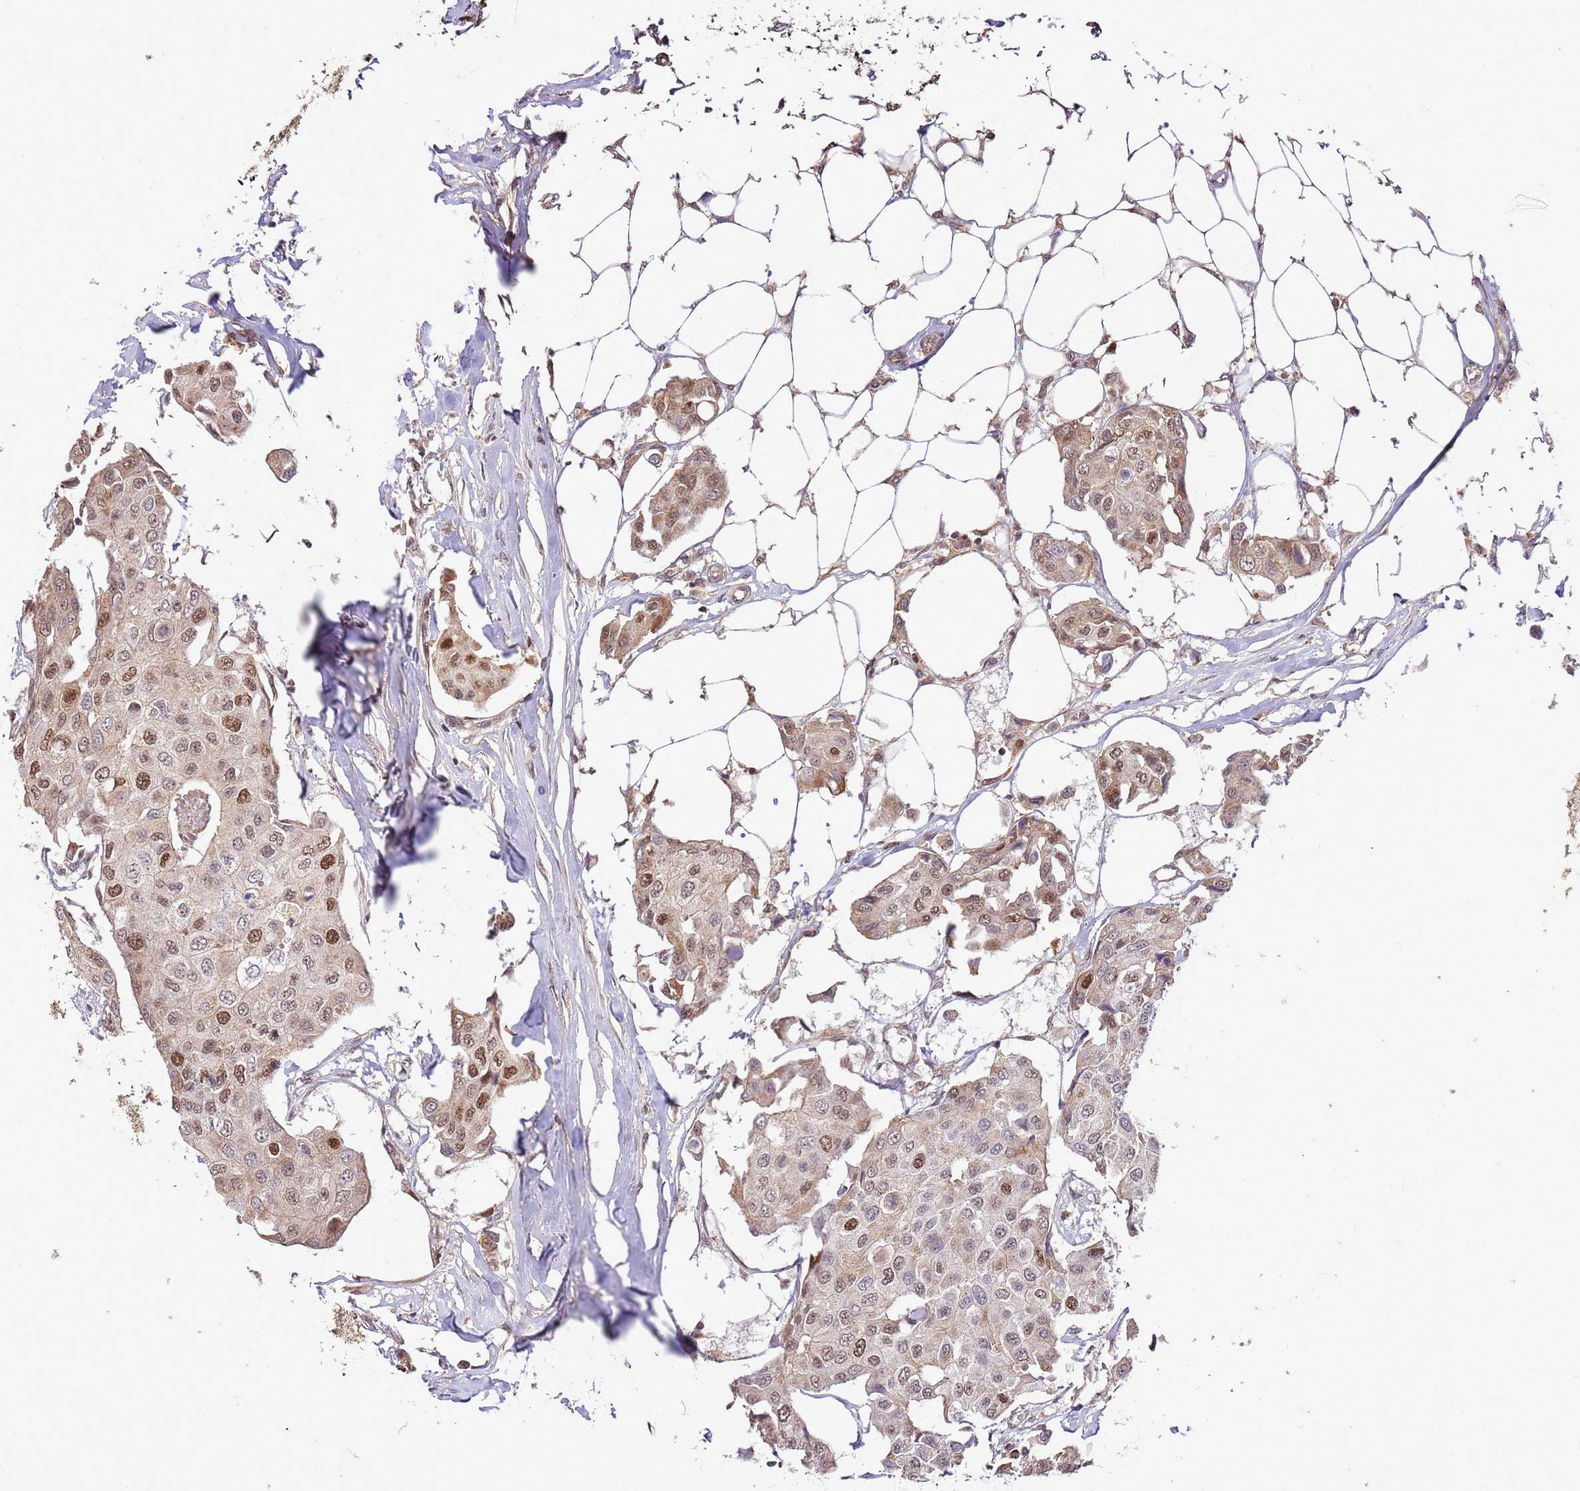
{"staining": {"intensity": "strong", "quantity": "25%-75%", "location": "nuclear"}, "tissue": "breast cancer", "cell_type": "Tumor cells", "image_type": "cancer", "snomed": [{"axis": "morphology", "description": "Duct carcinoma"}, {"axis": "topography", "description": "Breast"}, {"axis": "topography", "description": "Lymph node"}], "caption": "Strong nuclear staining for a protein is appreciated in about 25%-75% of tumor cells of breast infiltrating ductal carcinoma using immunohistochemistry.", "gene": "RIF1", "patient": {"sex": "female", "age": 80}}